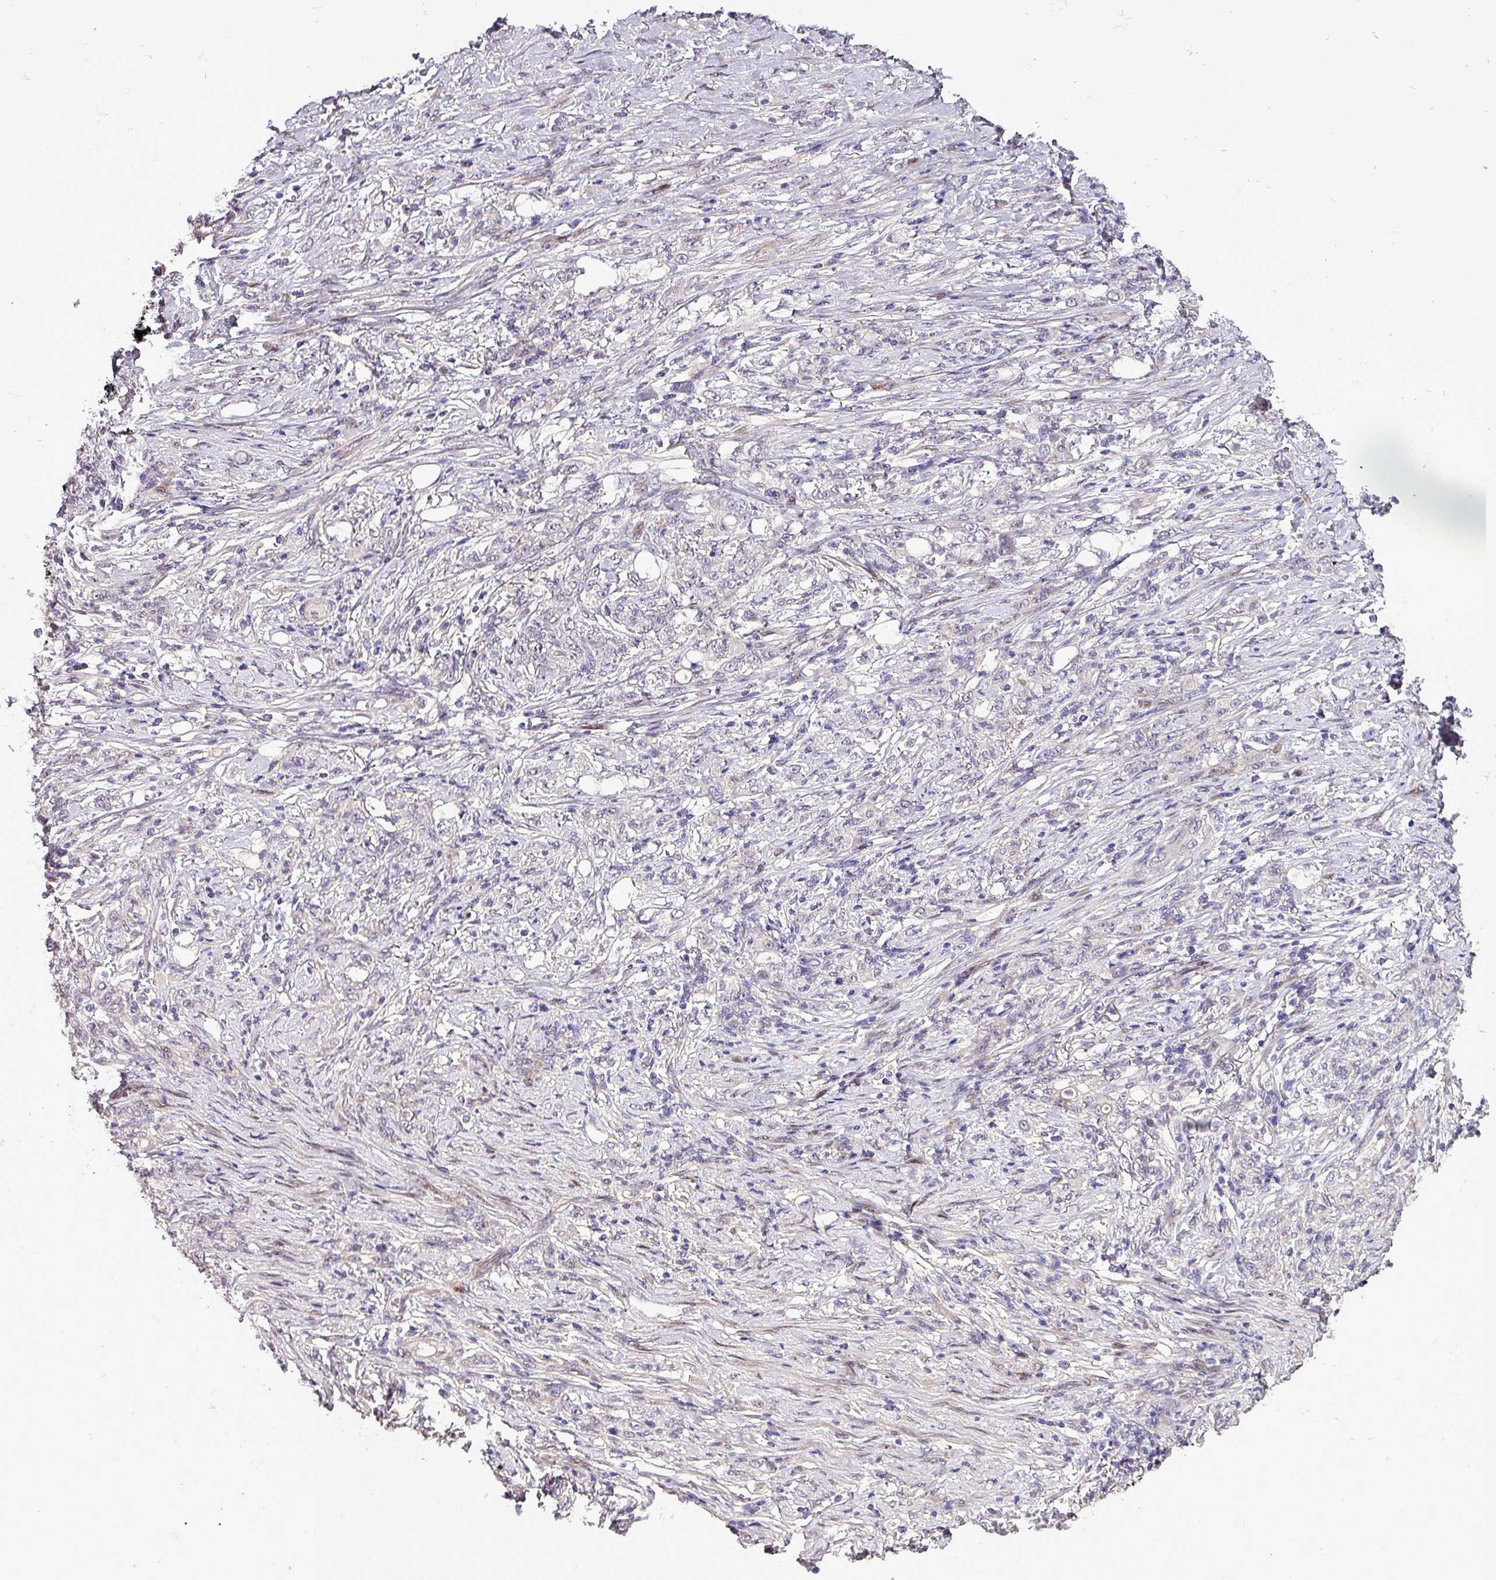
{"staining": {"intensity": "negative", "quantity": "none", "location": "none"}, "tissue": "stomach cancer", "cell_type": "Tumor cells", "image_type": "cancer", "snomed": [{"axis": "morphology", "description": "Adenocarcinoma, NOS"}, {"axis": "topography", "description": "Stomach"}], "caption": "Stomach cancer was stained to show a protein in brown. There is no significant staining in tumor cells.", "gene": "GRAPL", "patient": {"sex": "female", "age": 79}}